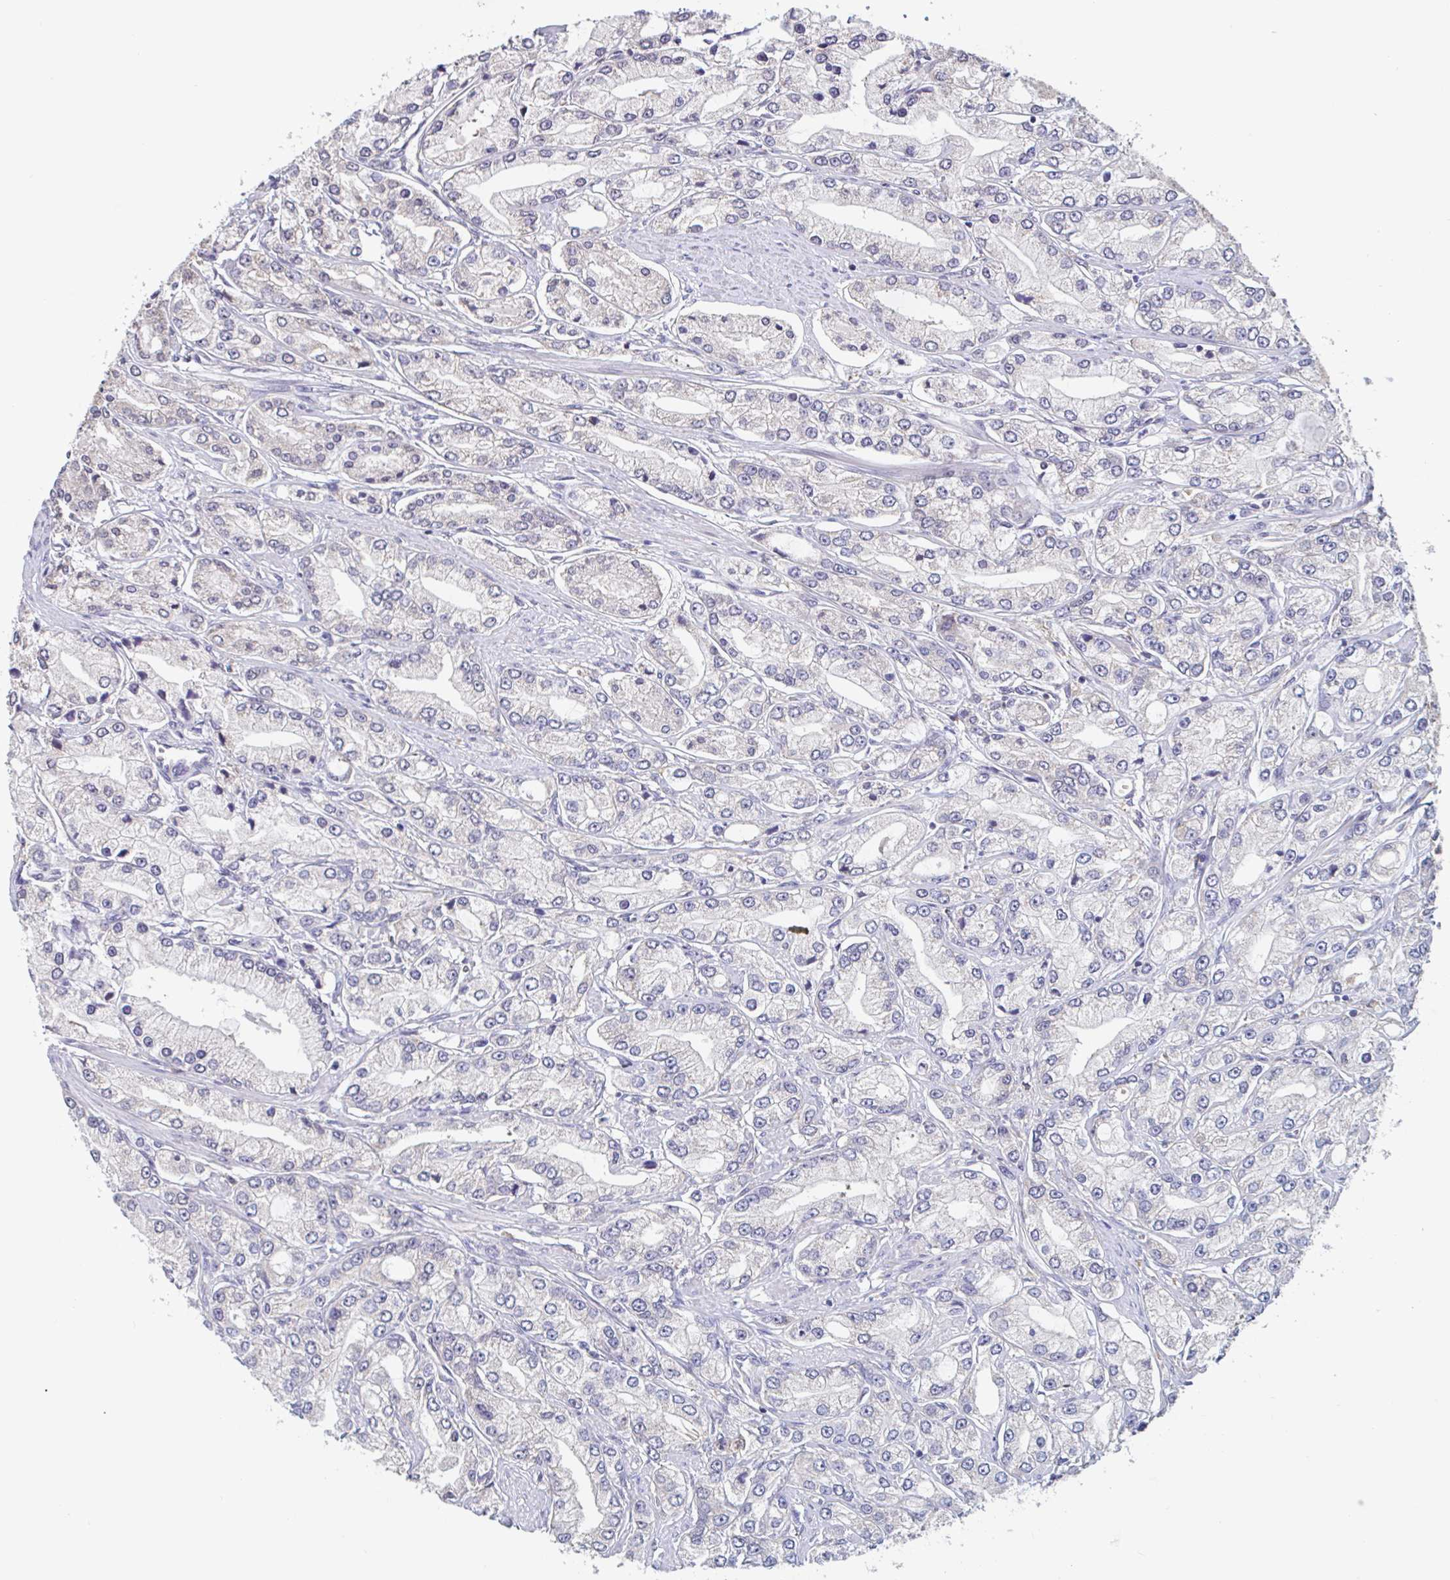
{"staining": {"intensity": "negative", "quantity": "none", "location": "none"}, "tissue": "prostate cancer", "cell_type": "Tumor cells", "image_type": "cancer", "snomed": [{"axis": "morphology", "description": "Adenocarcinoma, High grade"}, {"axis": "topography", "description": "Prostate"}], "caption": "Tumor cells show no significant protein staining in adenocarcinoma (high-grade) (prostate).", "gene": "SNX8", "patient": {"sex": "male", "age": 66}}